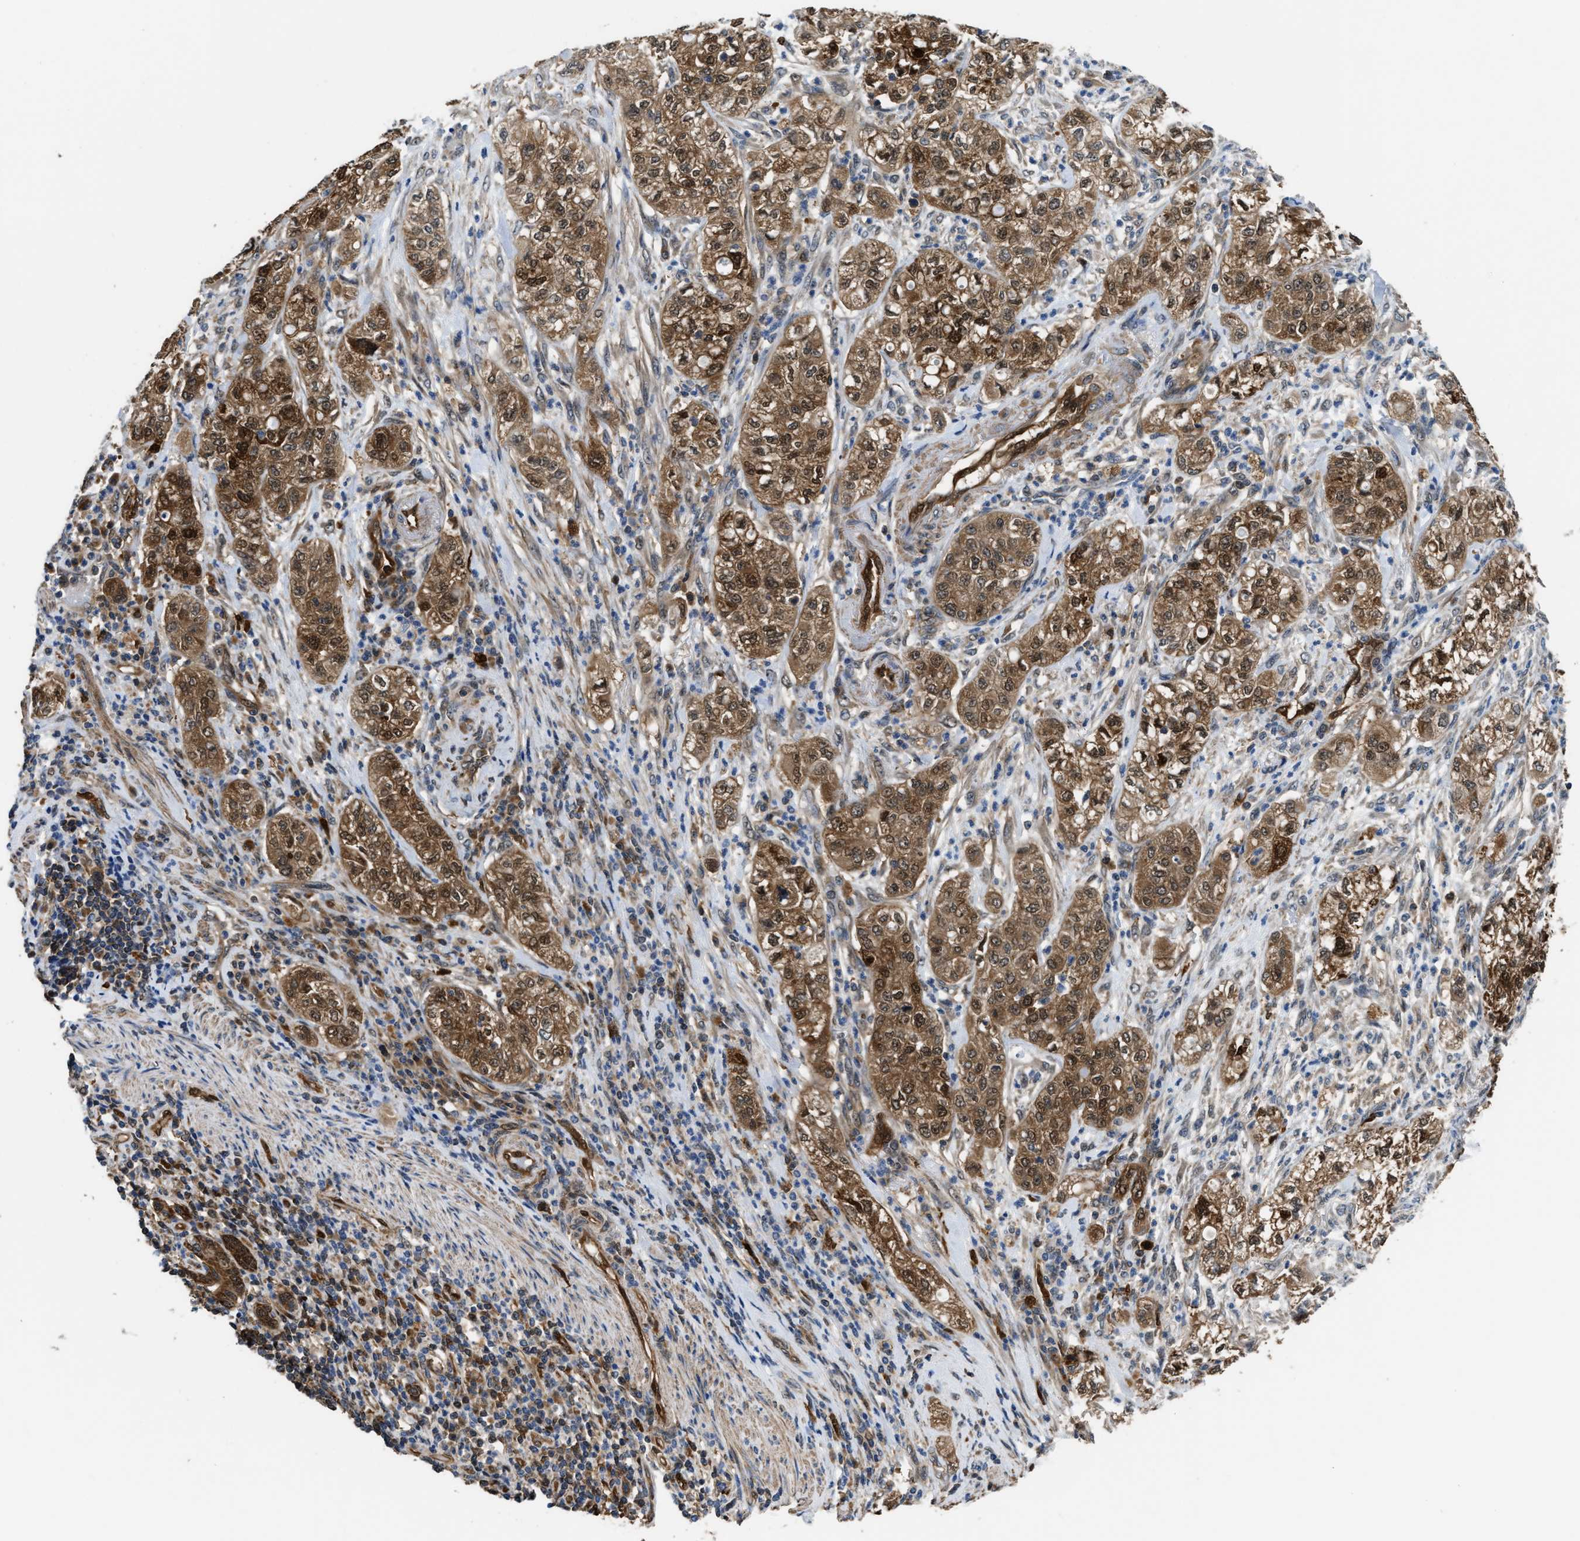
{"staining": {"intensity": "moderate", "quantity": ">75%", "location": "cytoplasmic/membranous,nuclear"}, "tissue": "pancreatic cancer", "cell_type": "Tumor cells", "image_type": "cancer", "snomed": [{"axis": "morphology", "description": "Adenocarcinoma, NOS"}, {"axis": "topography", "description": "Pancreas"}], "caption": "Moderate cytoplasmic/membranous and nuclear staining for a protein is identified in about >75% of tumor cells of pancreatic adenocarcinoma using immunohistochemistry (IHC).", "gene": "PPA1", "patient": {"sex": "female", "age": 78}}